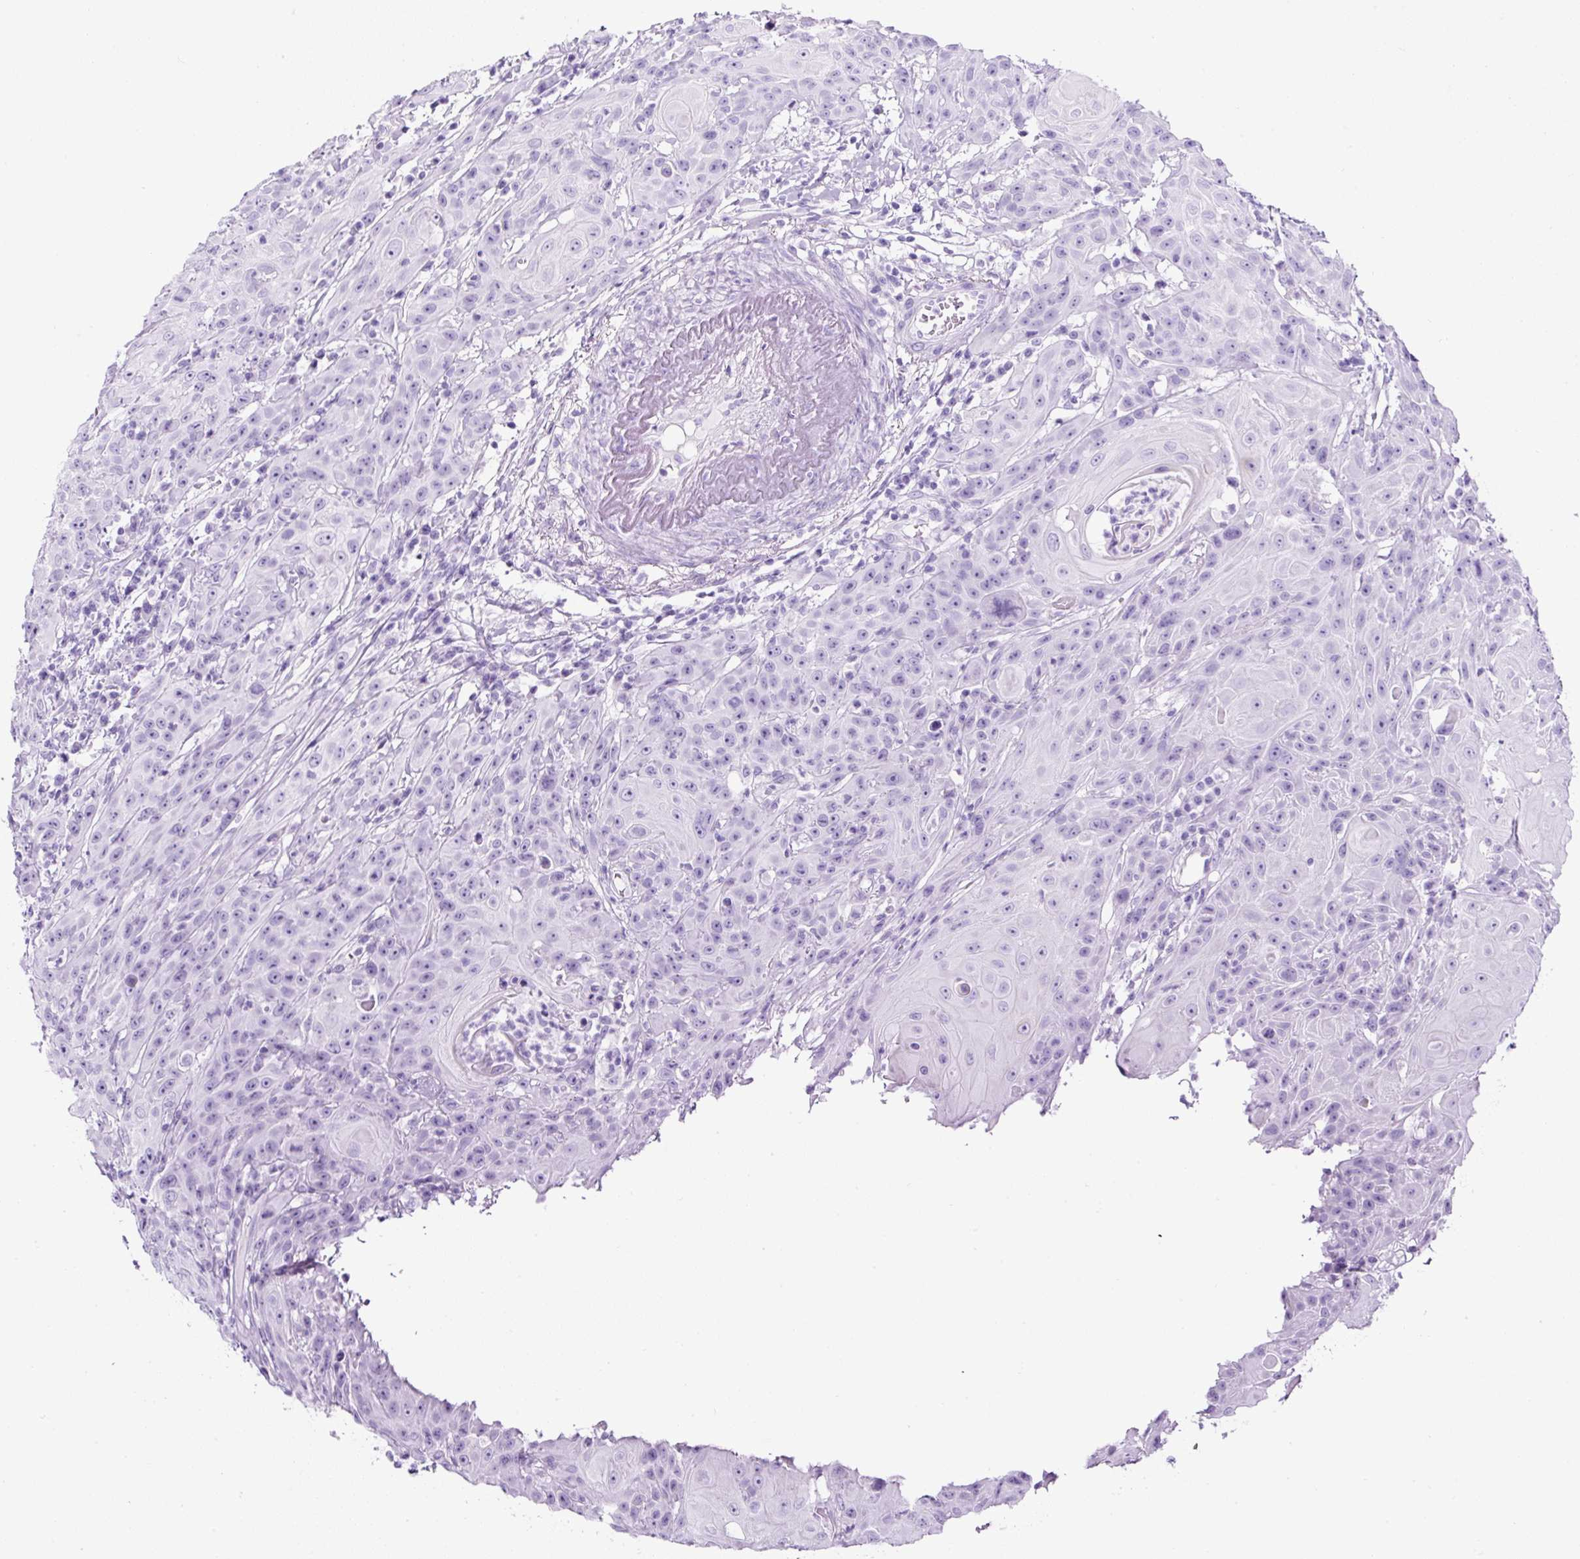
{"staining": {"intensity": "negative", "quantity": "none", "location": "none"}, "tissue": "head and neck cancer", "cell_type": "Tumor cells", "image_type": "cancer", "snomed": [{"axis": "morphology", "description": "Squamous cell carcinoma, NOS"}, {"axis": "topography", "description": "Skin"}, {"axis": "topography", "description": "Head-Neck"}], "caption": "An immunohistochemistry (IHC) image of head and neck cancer is shown. There is no staining in tumor cells of head and neck cancer.", "gene": "TMEM200B", "patient": {"sex": "male", "age": 80}}